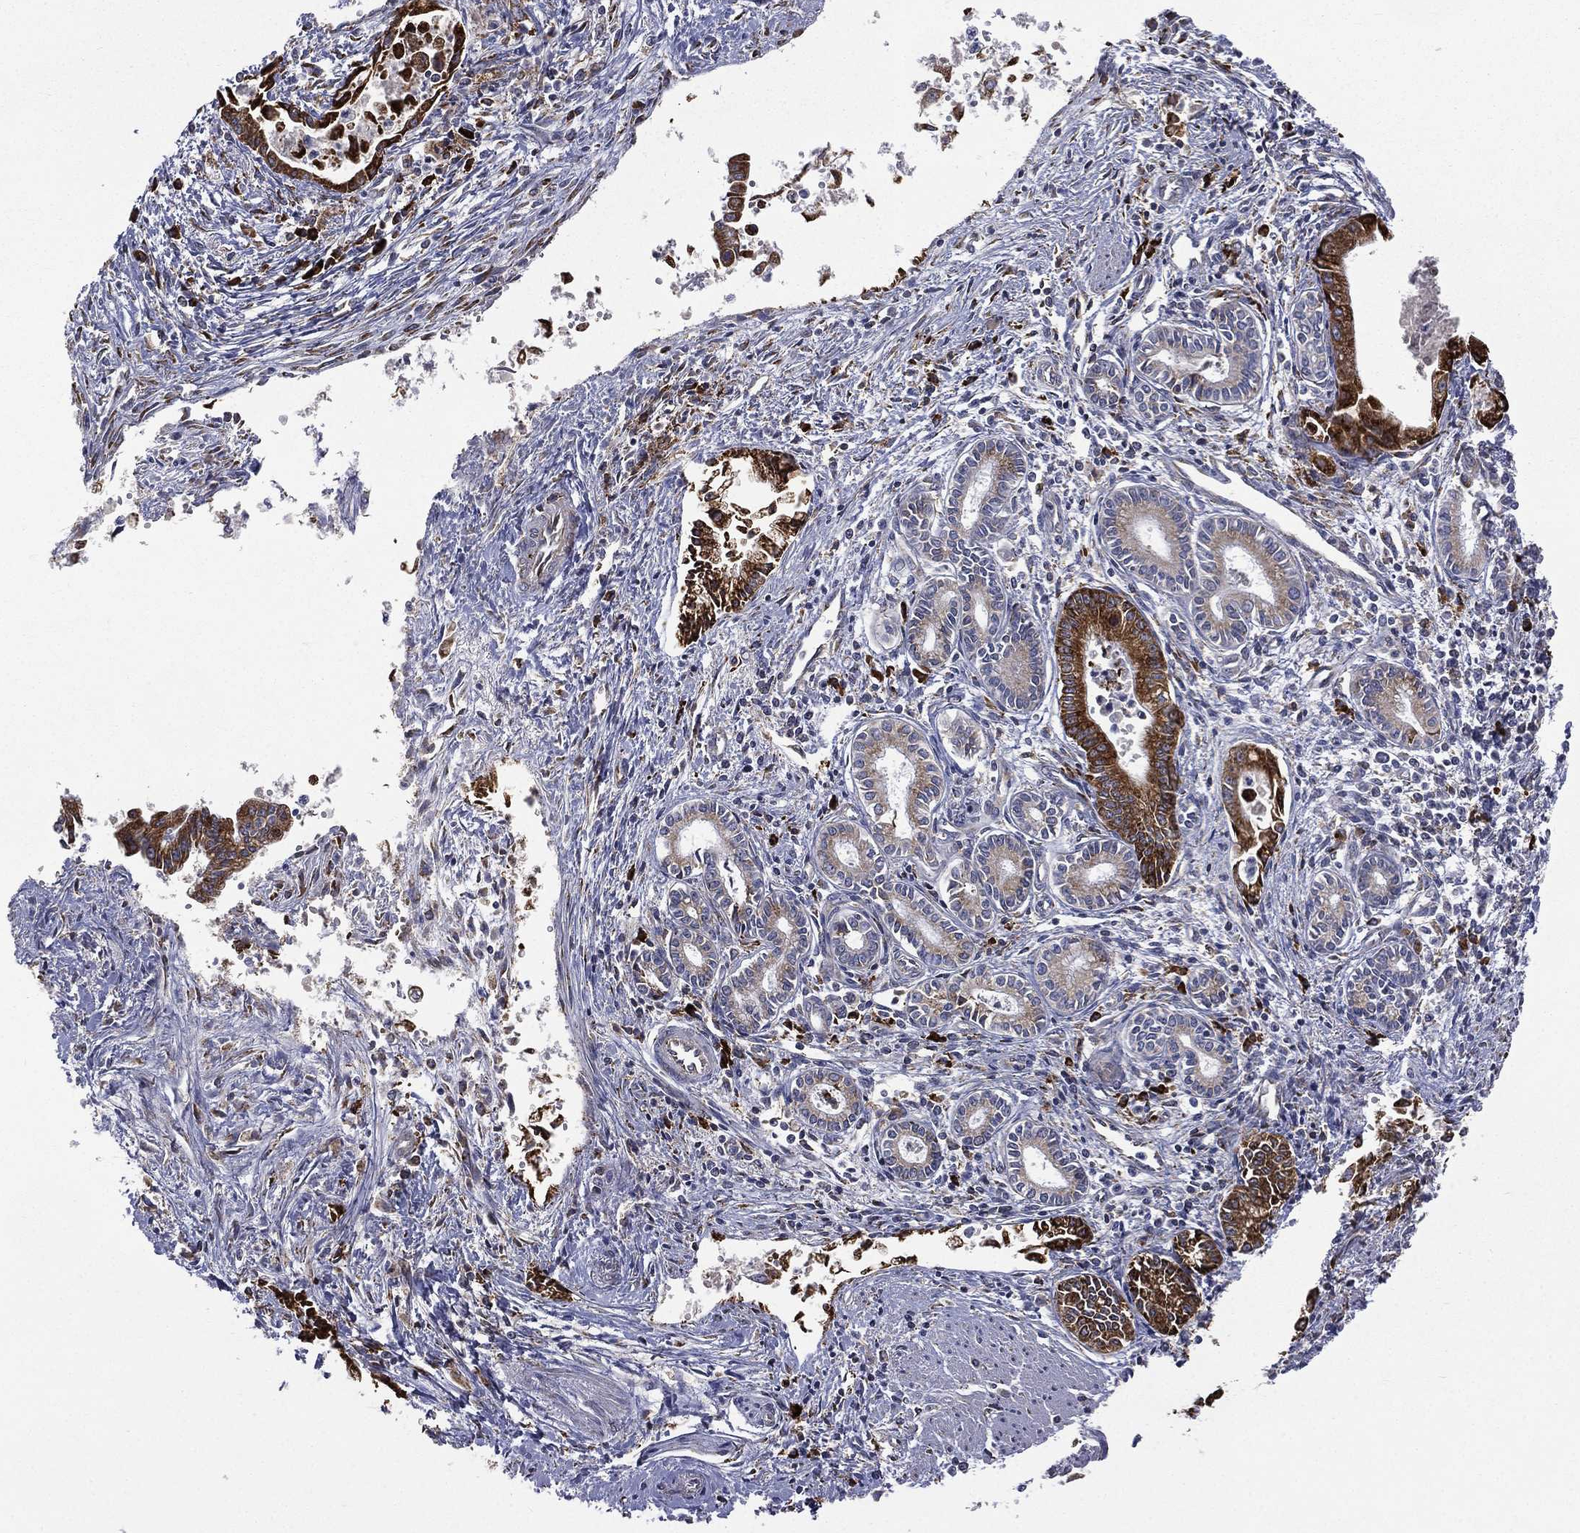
{"staining": {"intensity": "strong", "quantity": "<25%", "location": "cytoplasmic/membranous"}, "tissue": "pancreatic cancer", "cell_type": "Tumor cells", "image_type": "cancer", "snomed": [{"axis": "morphology", "description": "Adenocarcinoma, NOS"}, {"axis": "topography", "description": "Pancreas"}], "caption": "A micrograph of pancreatic adenocarcinoma stained for a protein displays strong cytoplasmic/membranous brown staining in tumor cells.", "gene": "C20orf96", "patient": {"sex": "female", "age": 65}}